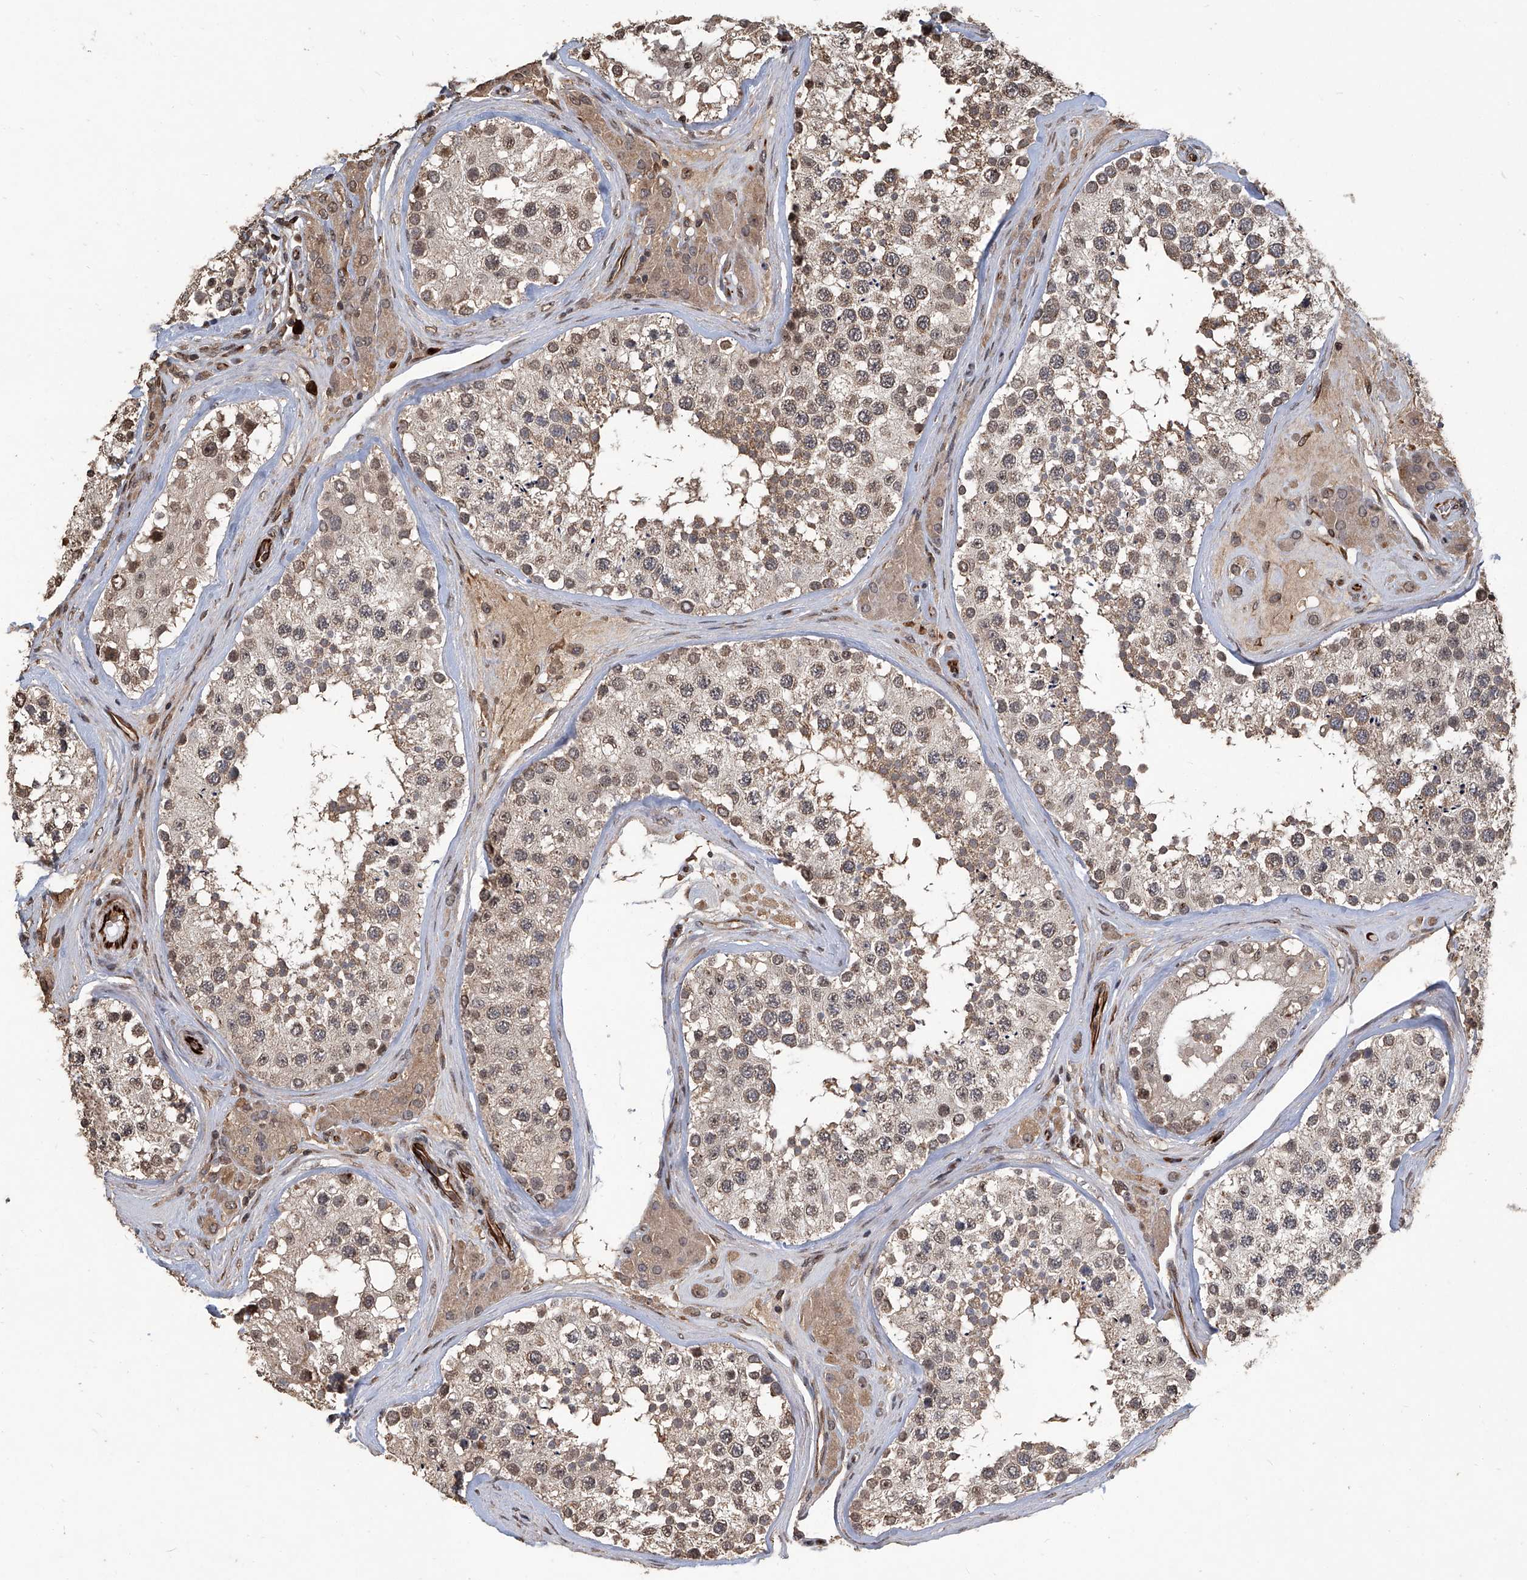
{"staining": {"intensity": "moderate", "quantity": ">75%", "location": "cytoplasmic/membranous"}, "tissue": "testis", "cell_type": "Cells in seminiferous ducts", "image_type": "normal", "snomed": [{"axis": "morphology", "description": "Normal tissue, NOS"}, {"axis": "topography", "description": "Testis"}], "caption": "Immunohistochemistry (IHC) of benign human testis exhibits medium levels of moderate cytoplasmic/membranous positivity in approximately >75% of cells in seminiferous ducts. The staining was performed using DAB (3,3'-diaminobenzidine) to visualize the protein expression in brown, while the nuclei were stained in blue with hematoxylin (Magnification: 20x).", "gene": "GPR132", "patient": {"sex": "male", "age": 46}}